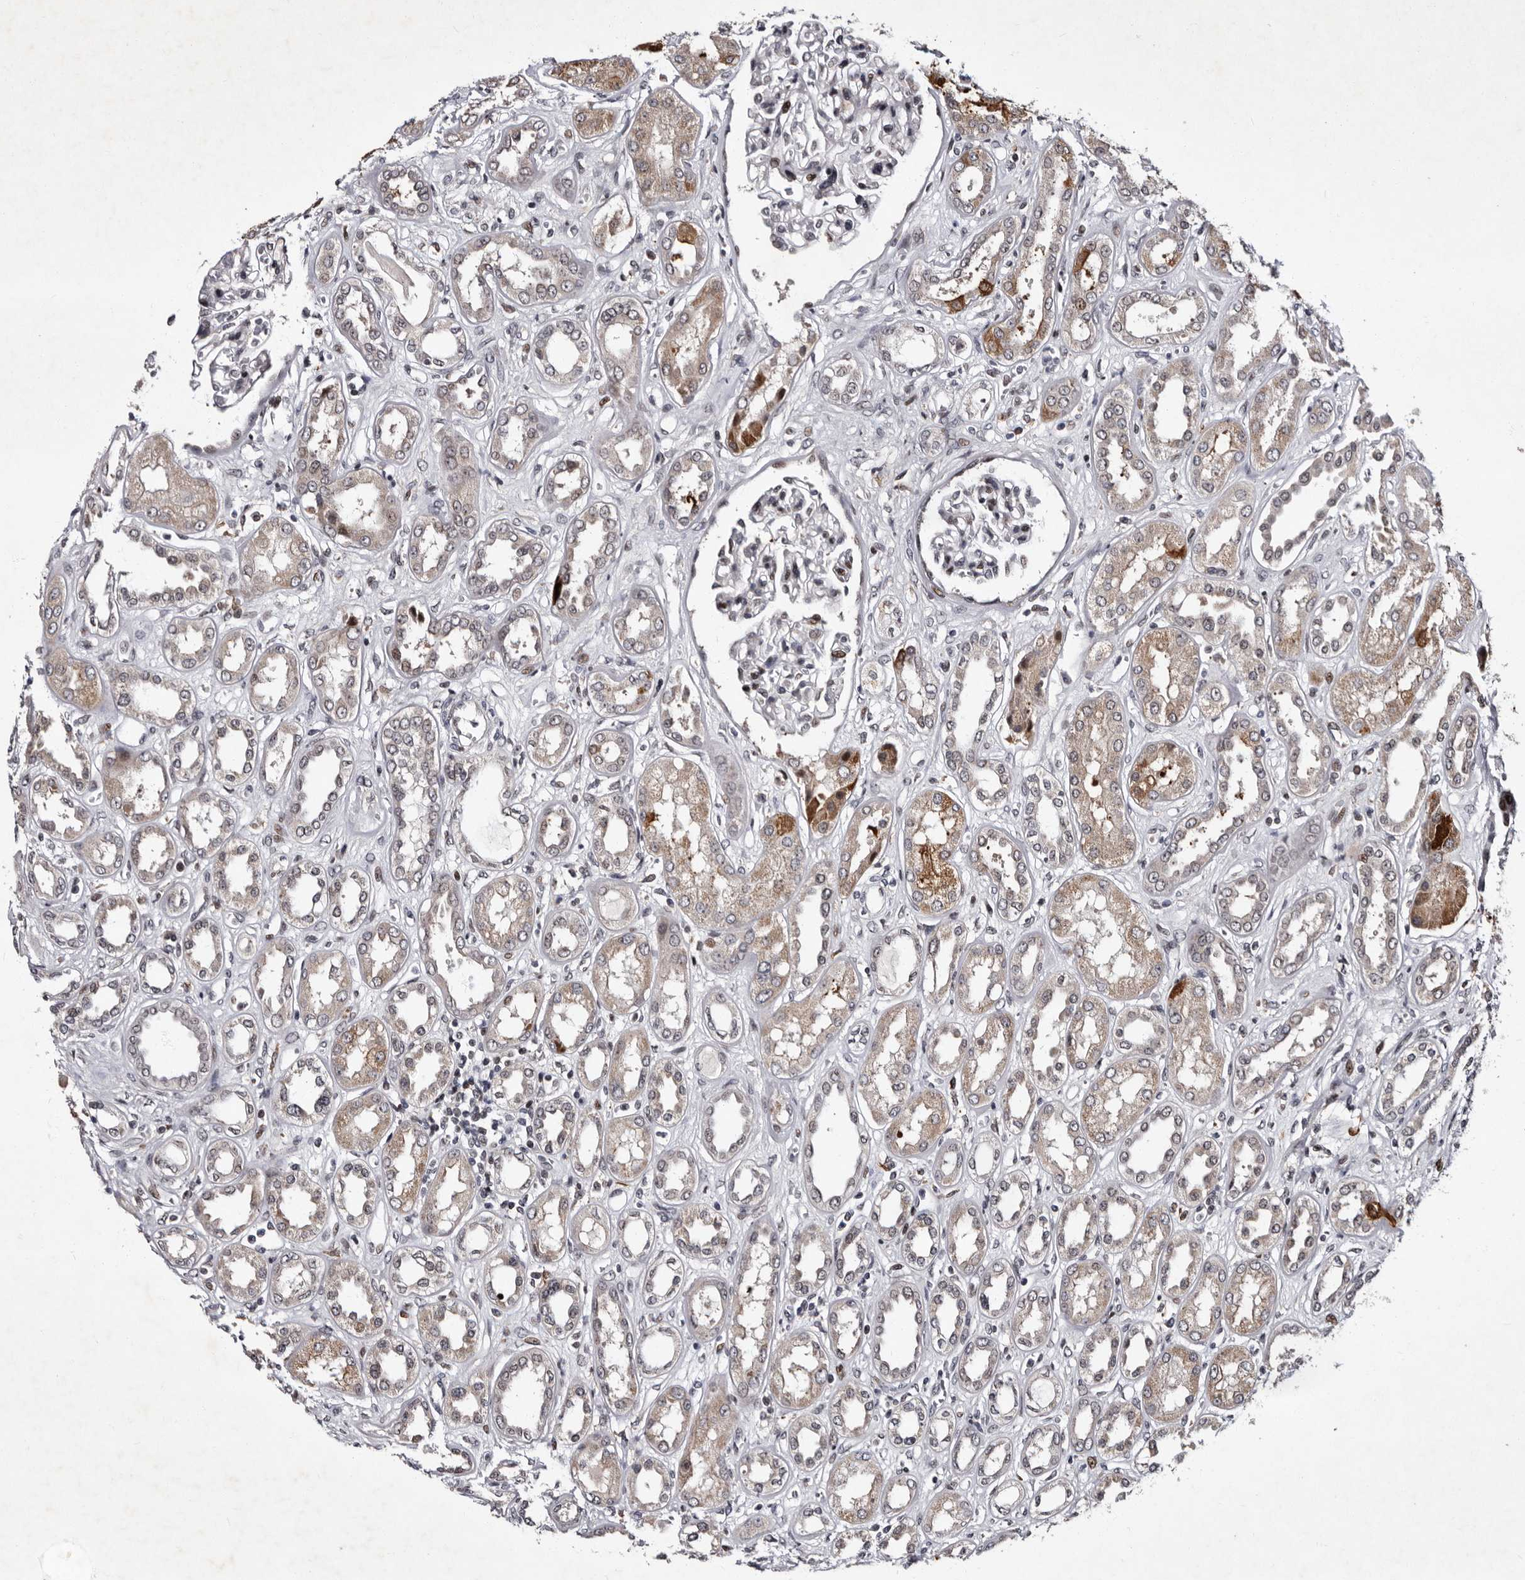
{"staining": {"intensity": "moderate", "quantity": "25%-75%", "location": "nuclear"}, "tissue": "kidney", "cell_type": "Cells in glomeruli", "image_type": "normal", "snomed": [{"axis": "morphology", "description": "Normal tissue, NOS"}, {"axis": "topography", "description": "Kidney"}], "caption": "Immunohistochemistry (IHC) micrograph of benign kidney stained for a protein (brown), which reveals medium levels of moderate nuclear positivity in approximately 25%-75% of cells in glomeruli.", "gene": "TNKS", "patient": {"sex": "male", "age": 59}}